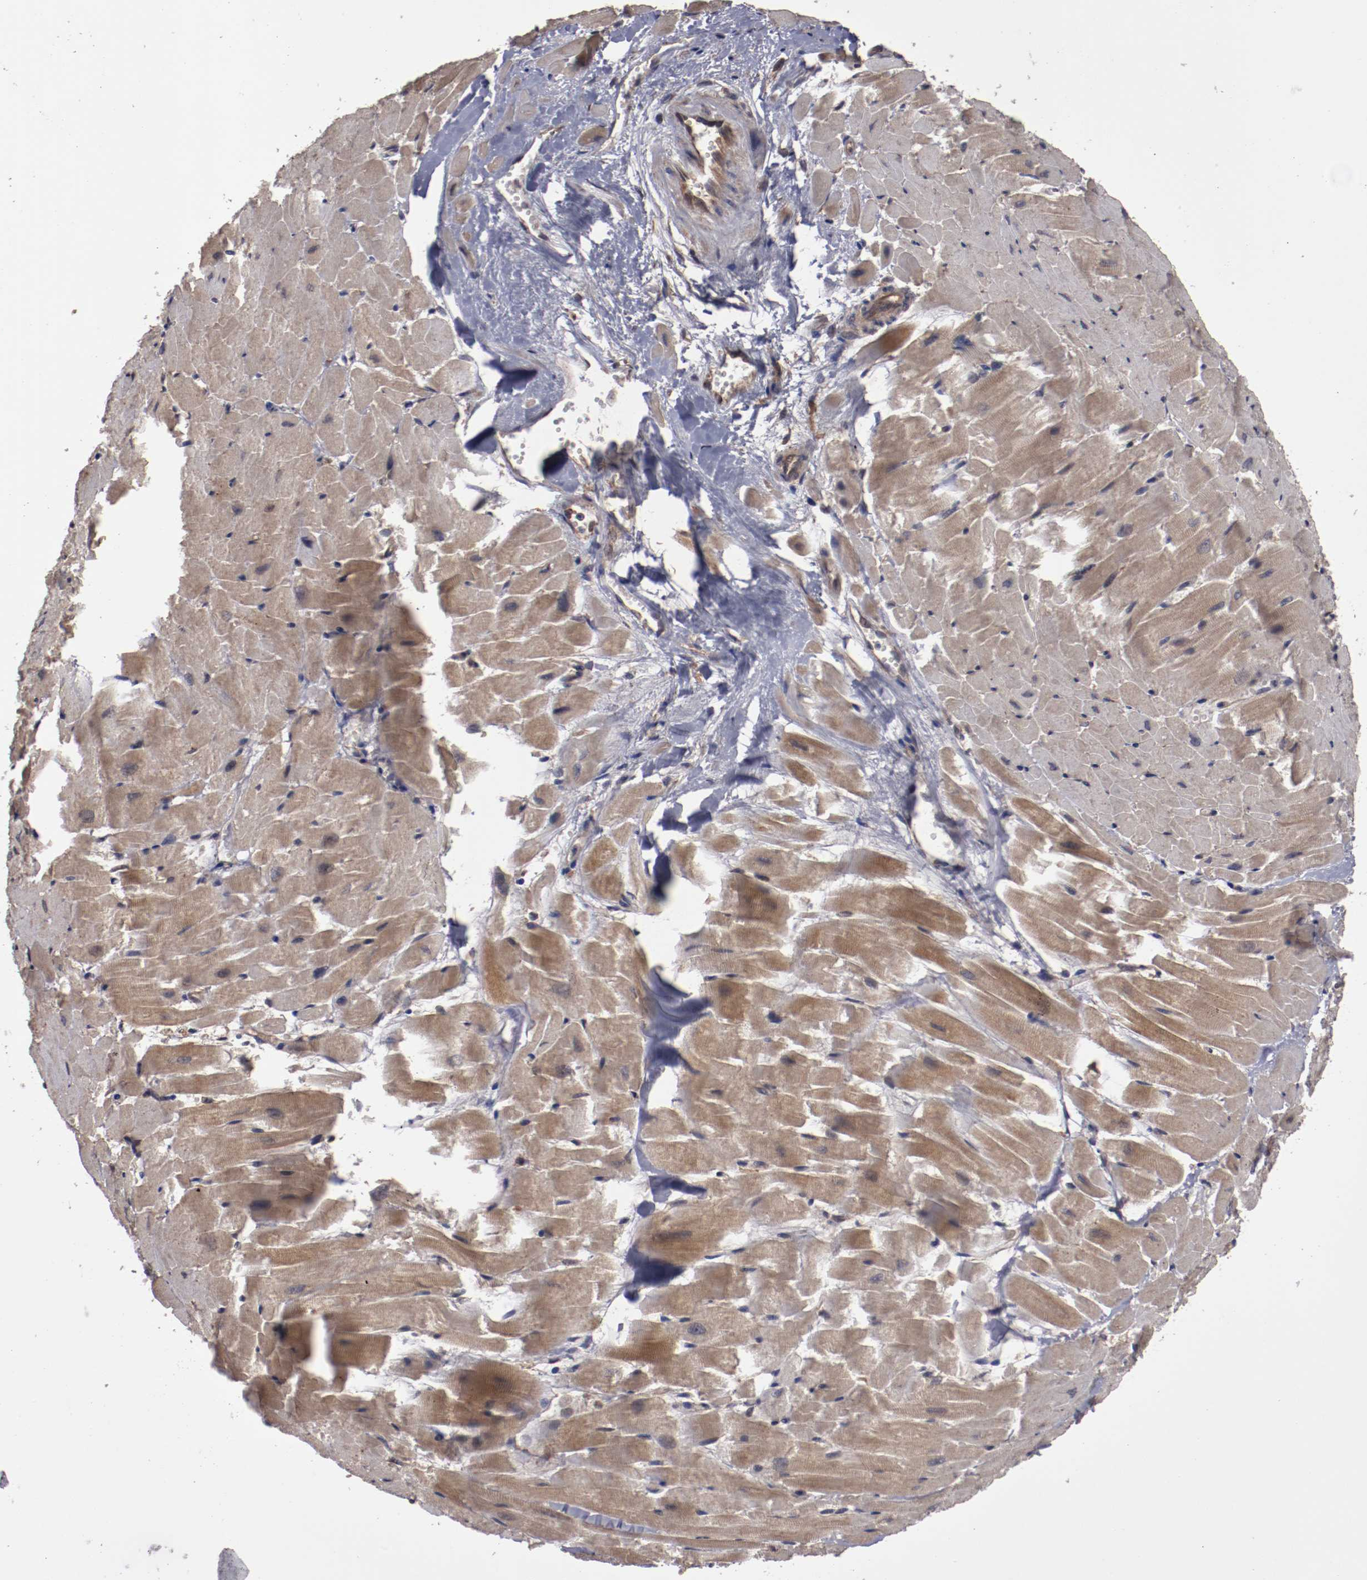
{"staining": {"intensity": "weak", "quantity": ">75%", "location": "cytoplasmic/membranous"}, "tissue": "heart muscle", "cell_type": "Cardiomyocytes", "image_type": "normal", "snomed": [{"axis": "morphology", "description": "Normal tissue, NOS"}, {"axis": "topography", "description": "Heart"}], "caption": "An image showing weak cytoplasmic/membranous staining in about >75% of cardiomyocytes in benign heart muscle, as visualized by brown immunohistochemical staining.", "gene": "RPS6KA6", "patient": {"sex": "female", "age": 19}}